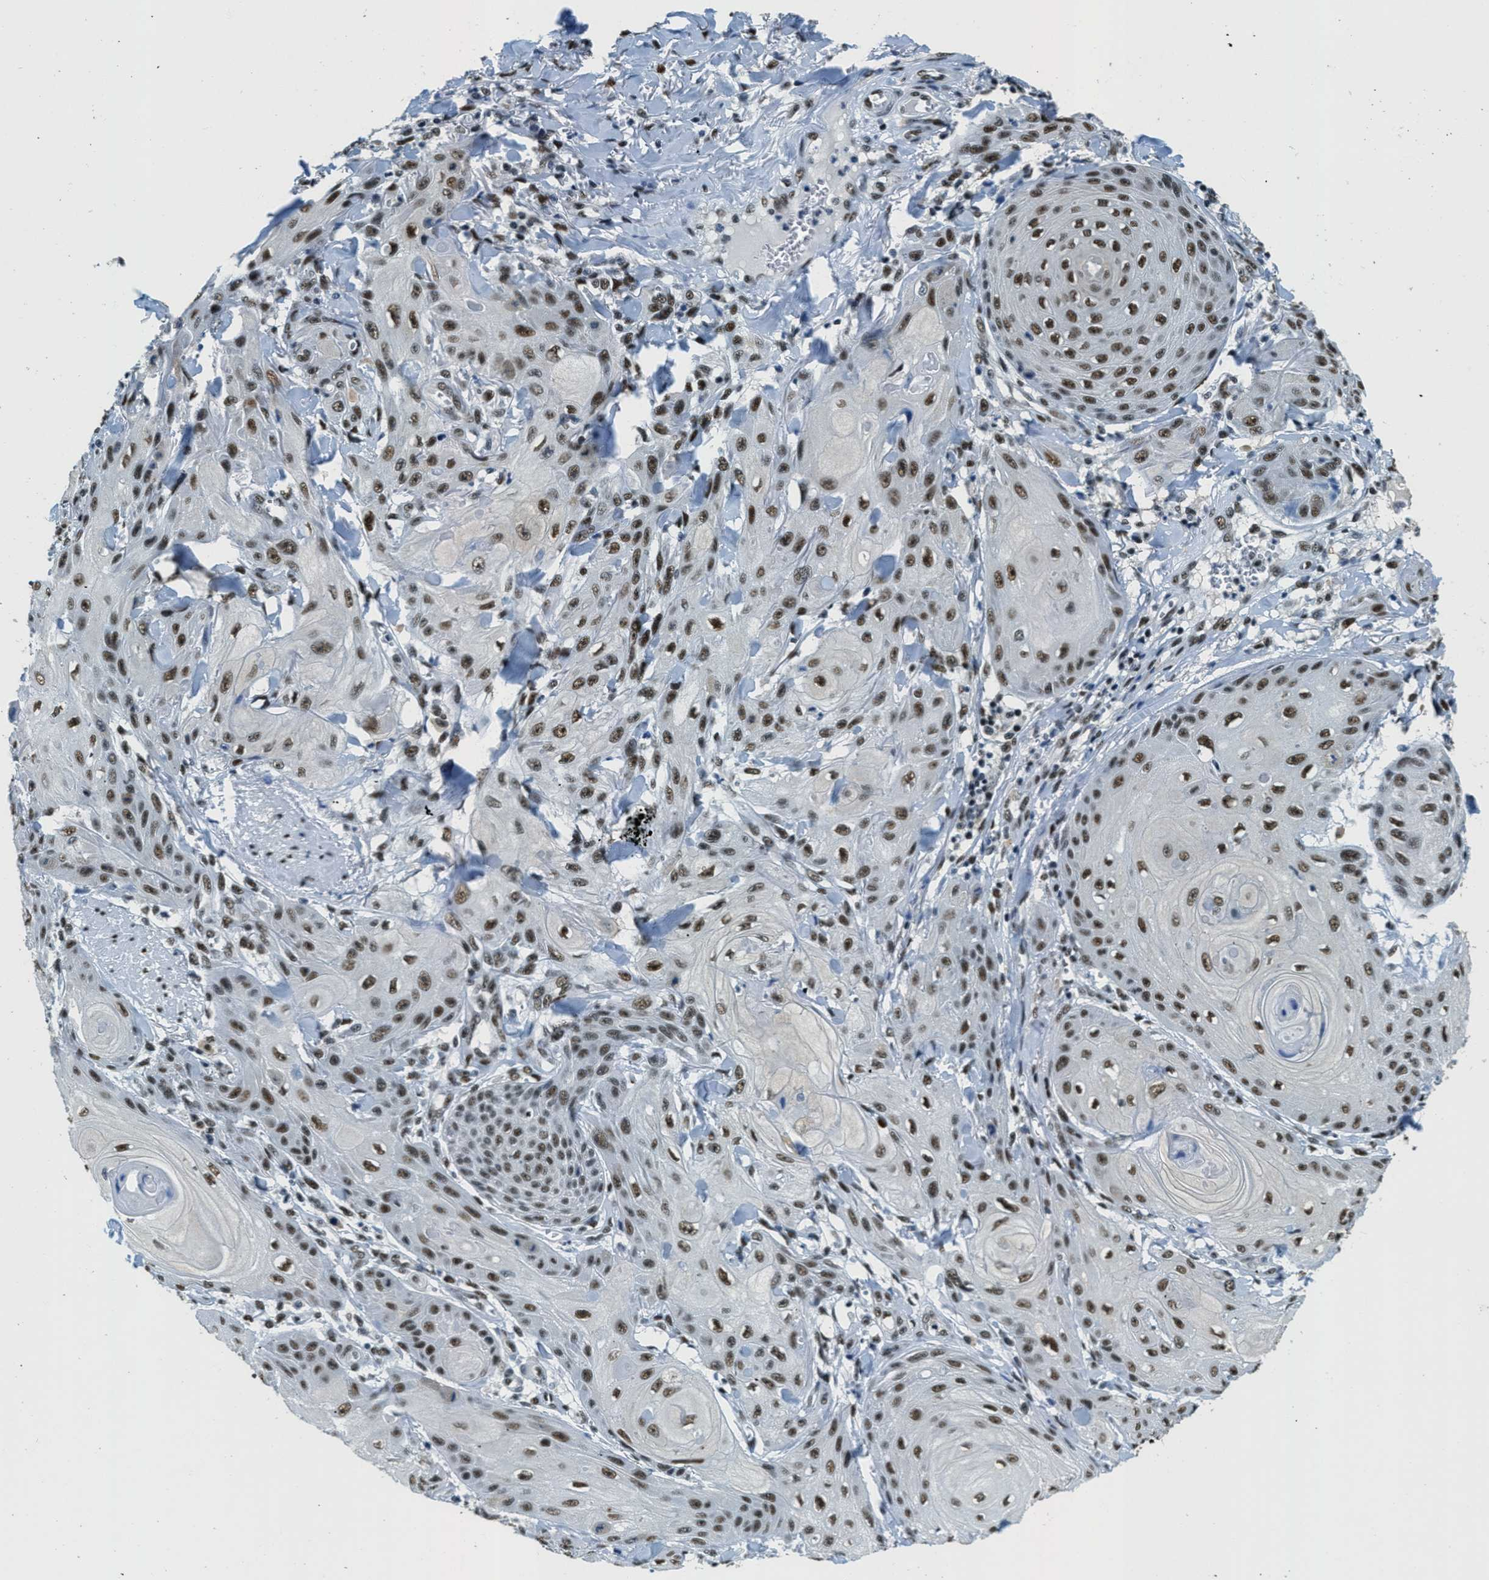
{"staining": {"intensity": "moderate", "quantity": ">75%", "location": "nuclear"}, "tissue": "skin cancer", "cell_type": "Tumor cells", "image_type": "cancer", "snomed": [{"axis": "morphology", "description": "Squamous cell carcinoma, NOS"}, {"axis": "topography", "description": "Skin"}], "caption": "A high-resolution photomicrograph shows immunohistochemistry staining of skin cancer (squamous cell carcinoma), which shows moderate nuclear staining in about >75% of tumor cells. (Stains: DAB (3,3'-diaminobenzidine) in brown, nuclei in blue, Microscopy: brightfield microscopy at high magnification).", "gene": "SSB", "patient": {"sex": "male", "age": 74}}